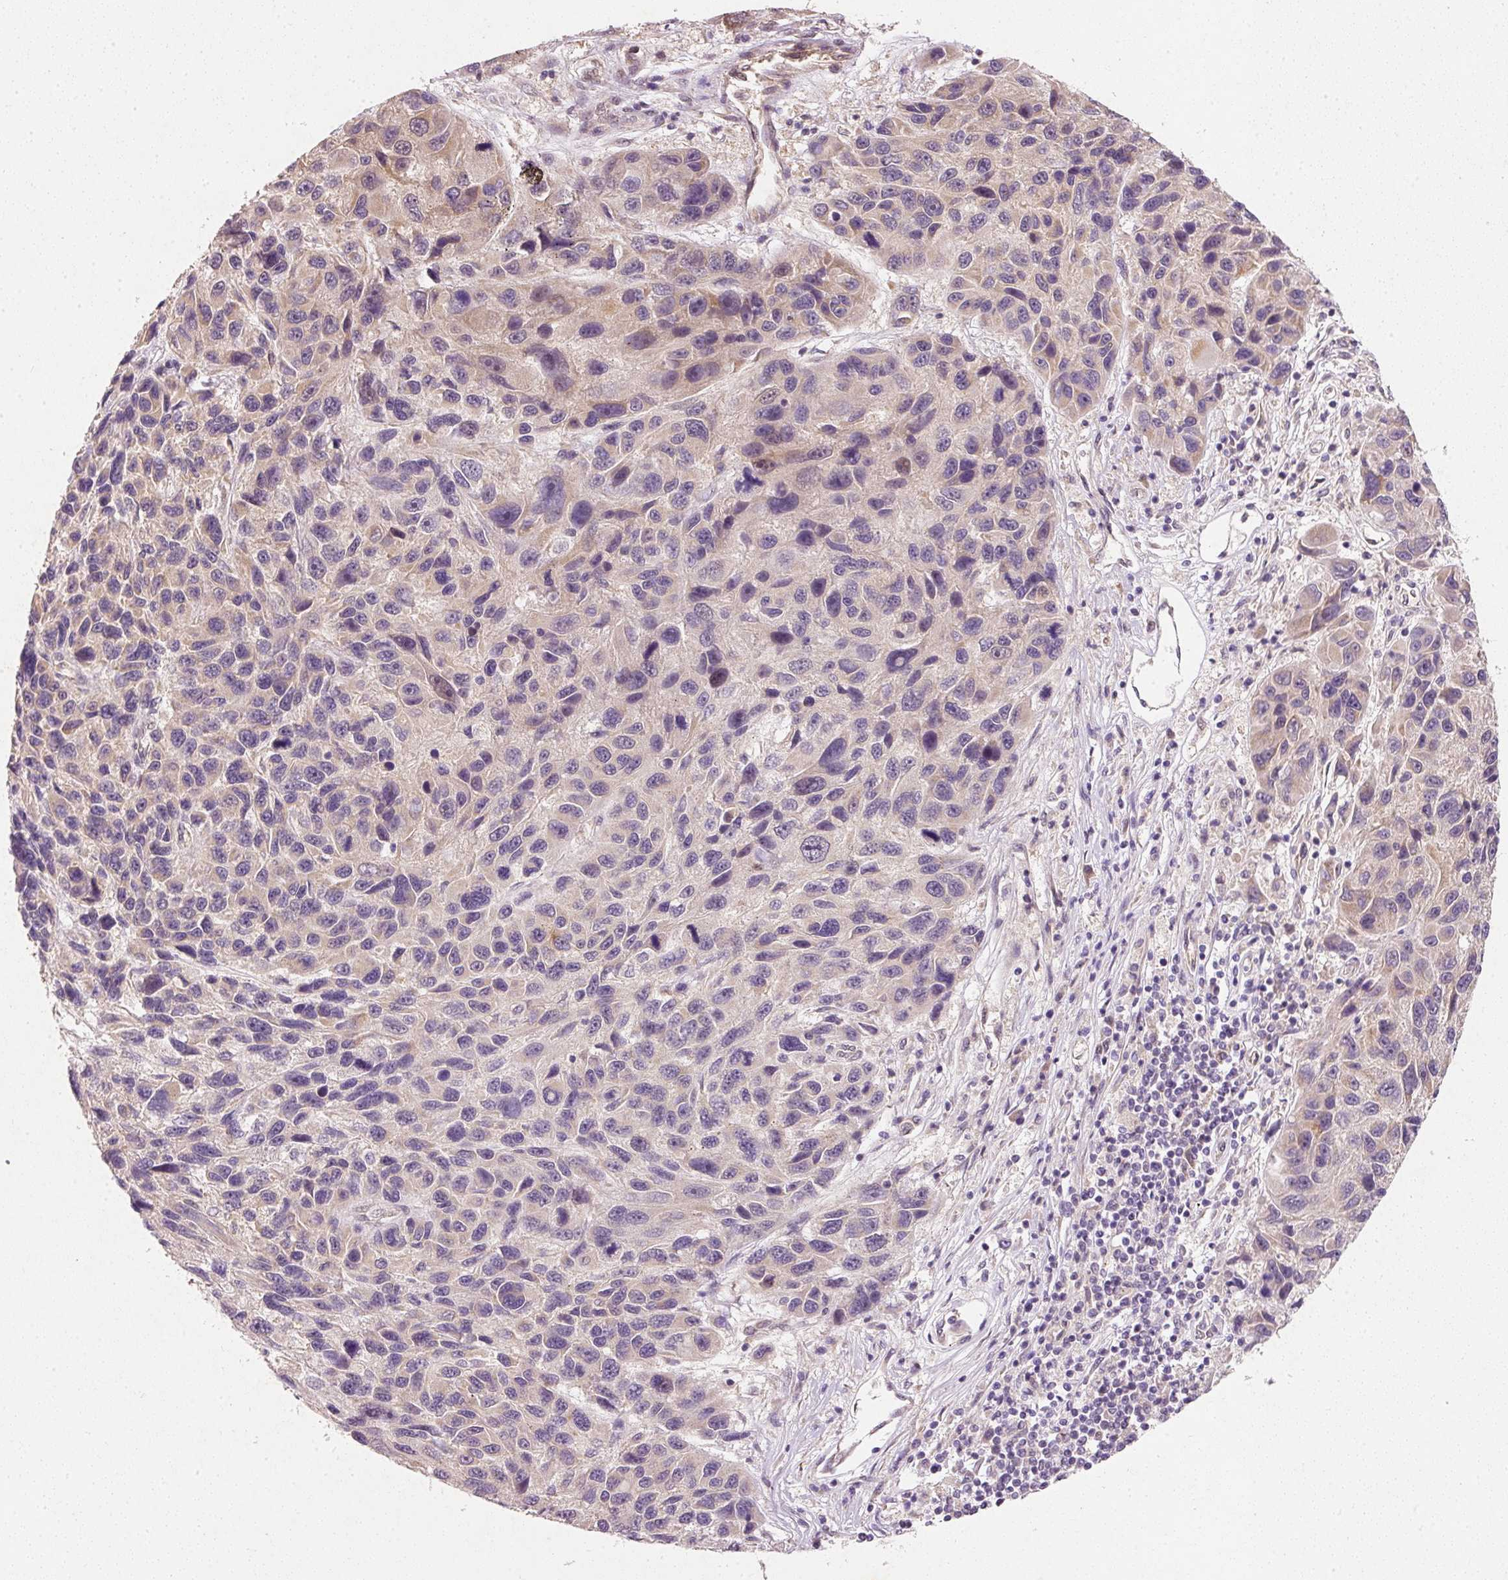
{"staining": {"intensity": "negative", "quantity": "none", "location": "none"}, "tissue": "melanoma", "cell_type": "Tumor cells", "image_type": "cancer", "snomed": [{"axis": "morphology", "description": "Malignant melanoma, NOS"}, {"axis": "topography", "description": "Skin"}], "caption": "High magnification brightfield microscopy of malignant melanoma stained with DAB (brown) and counterstained with hematoxylin (blue): tumor cells show no significant expression.", "gene": "RGL2", "patient": {"sex": "male", "age": 53}}